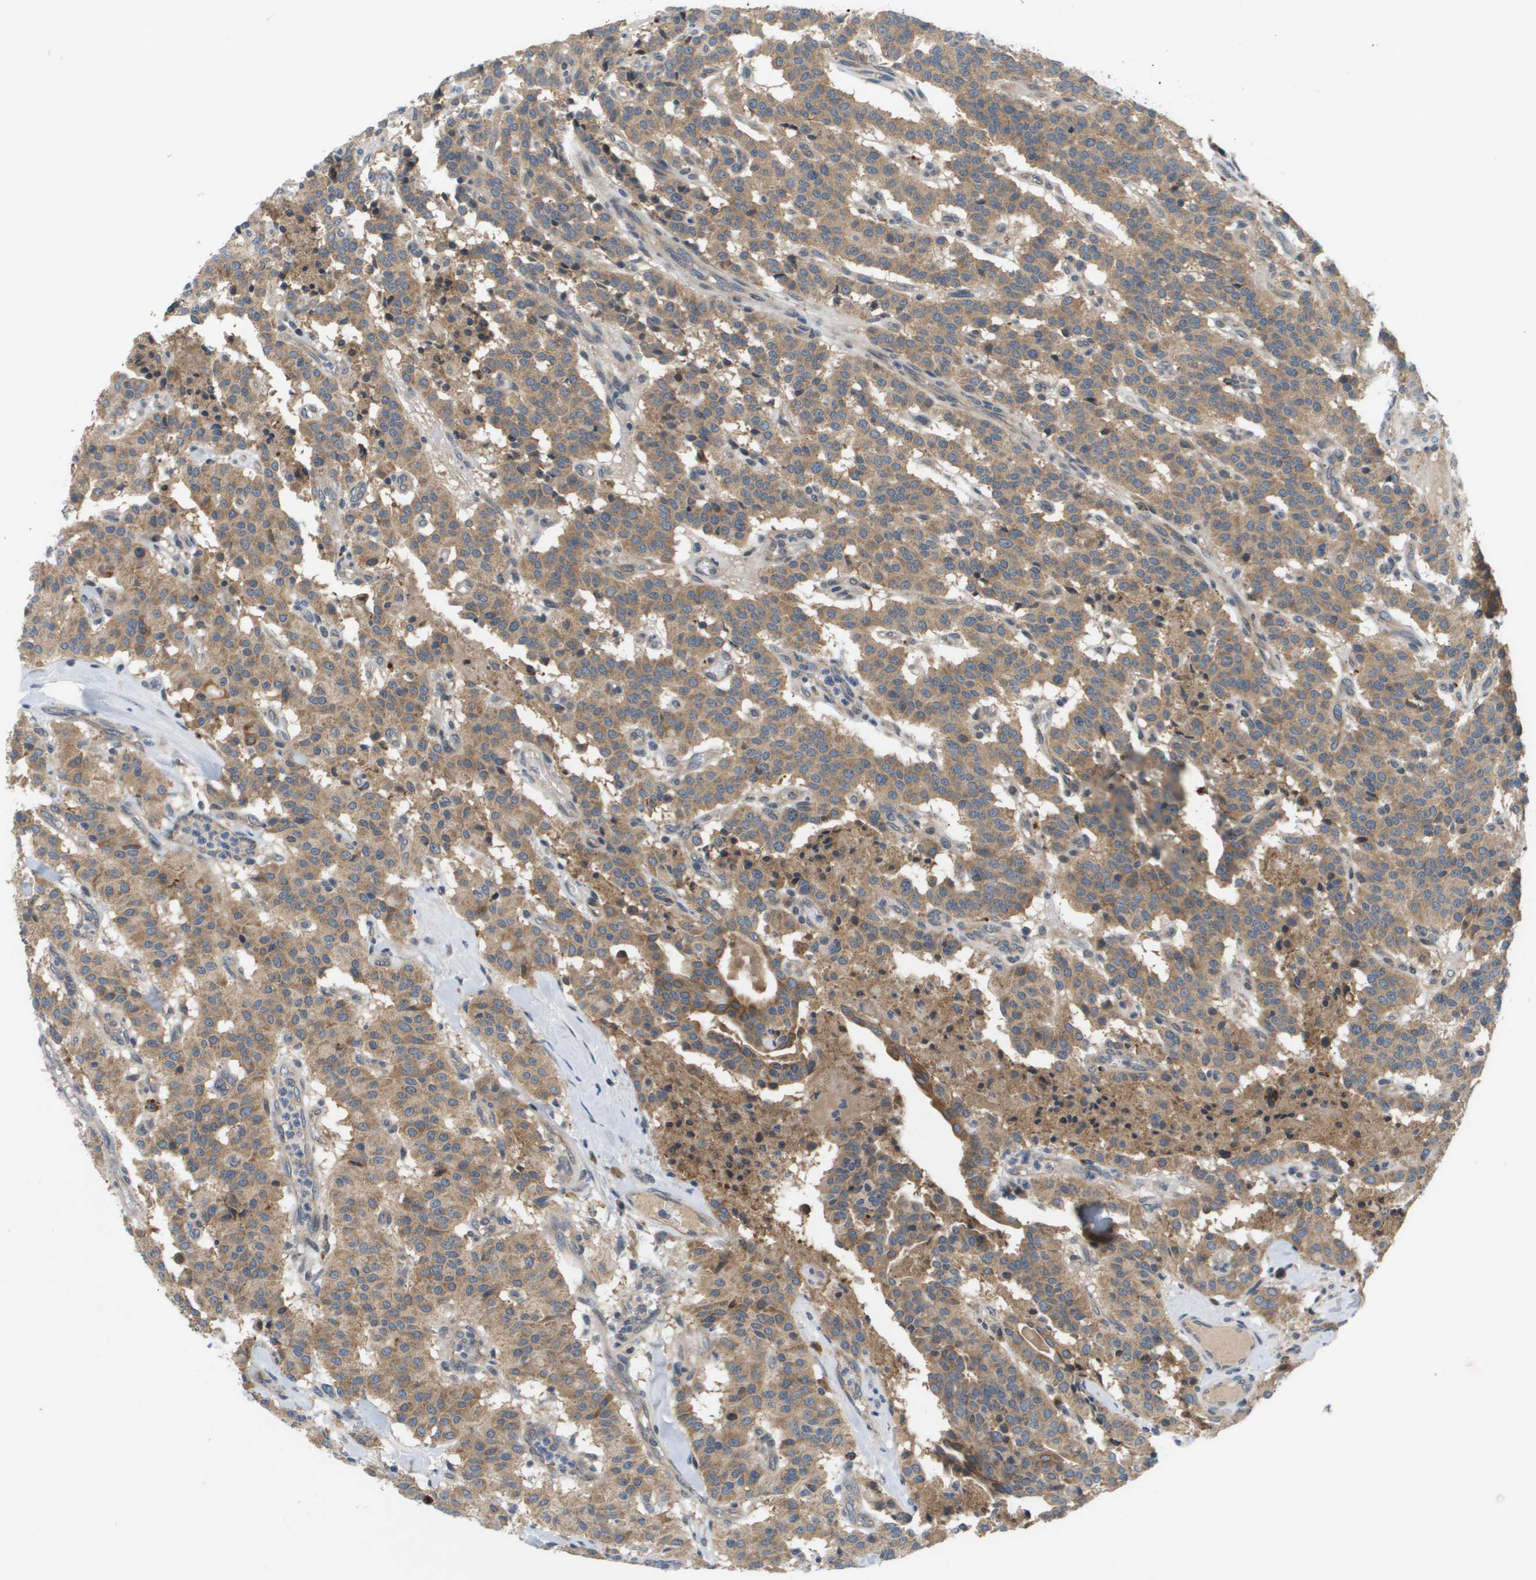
{"staining": {"intensity": "moderate", "quantity": ">75%", "location": "cytoplasmic/membranous"}, "tissue": "carcinoid", "cell_type": "Tumor cells", "image_type": "cancer", "snomed": [{"axis": "morphology", "description": "Carcinoid, malignant, NOS"}, {"axis": "topography", "description": "Lung"}], "caption": "High-magnification brightfield microscopy of carcinoid stained with DAB (3,3'-diaminobenzidine) (brown) and counterstained with hematoxylin (blue). tumor cells exhibit moderate cytoplasmic/membranous expression is identified in approximately>75% of cells.", "gene": "SLC25A20", "patient": {"sex": "male", "age": 30}}